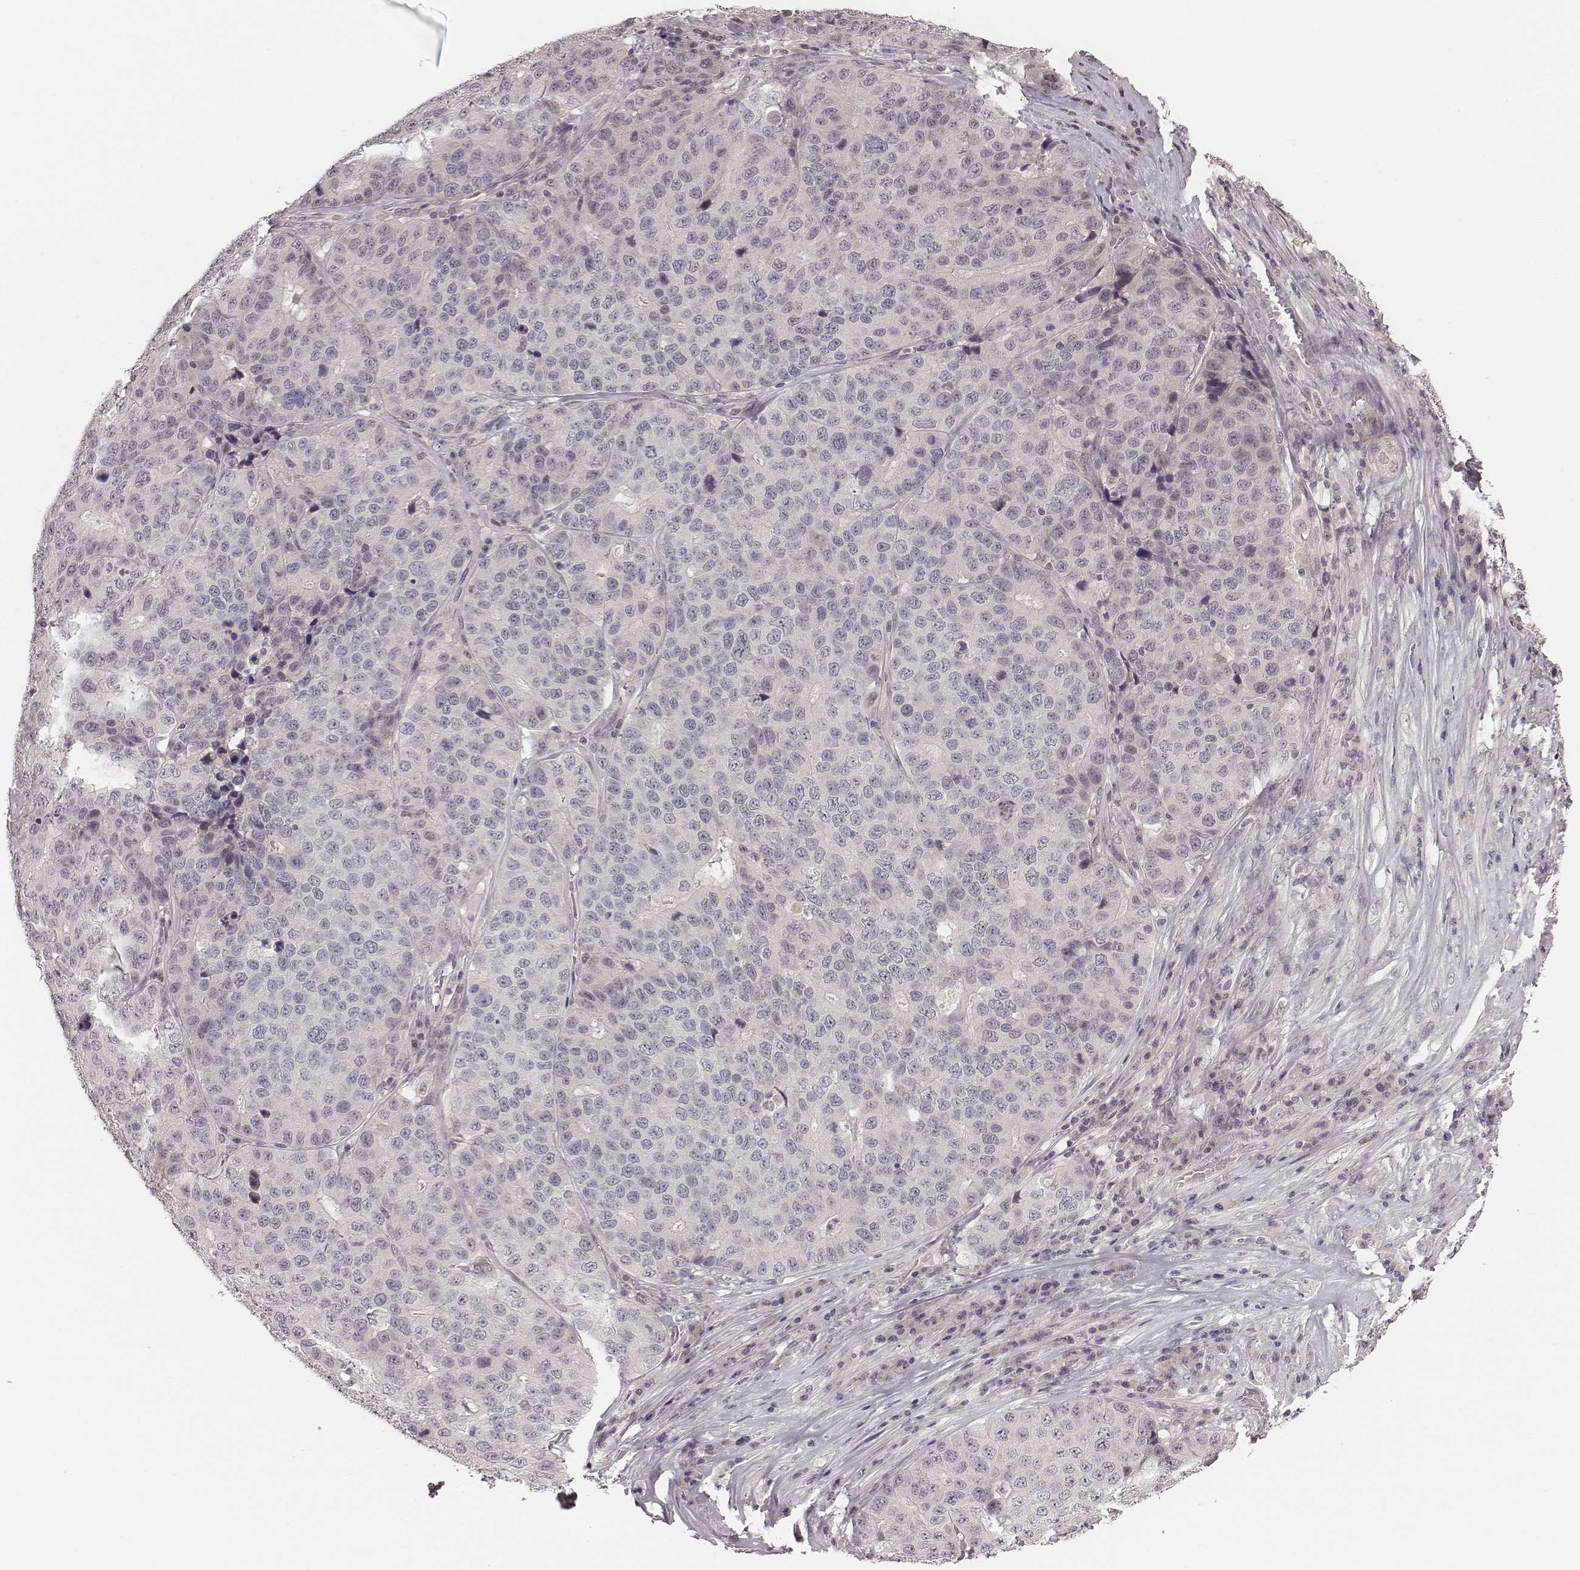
{"staining": {"intensity": "negative", "quantity": "none", "location": "none"}, "tissue": "stomach cancer", "cell_type": "Tumor cells", "image_type": "cancer", "snomed": [{"axis": "morphology", "description": "Adenocarcinoma, NOS"}, {"axis": "topography", "description": "Stomach"}], "caption": "Tumor cells show no significant protein staining in stomach cancer. (DAB immunohistochemistry (IHC), high magnification).", "gene": "IQCG", "patient": {"sex": "male", "age": 71}}